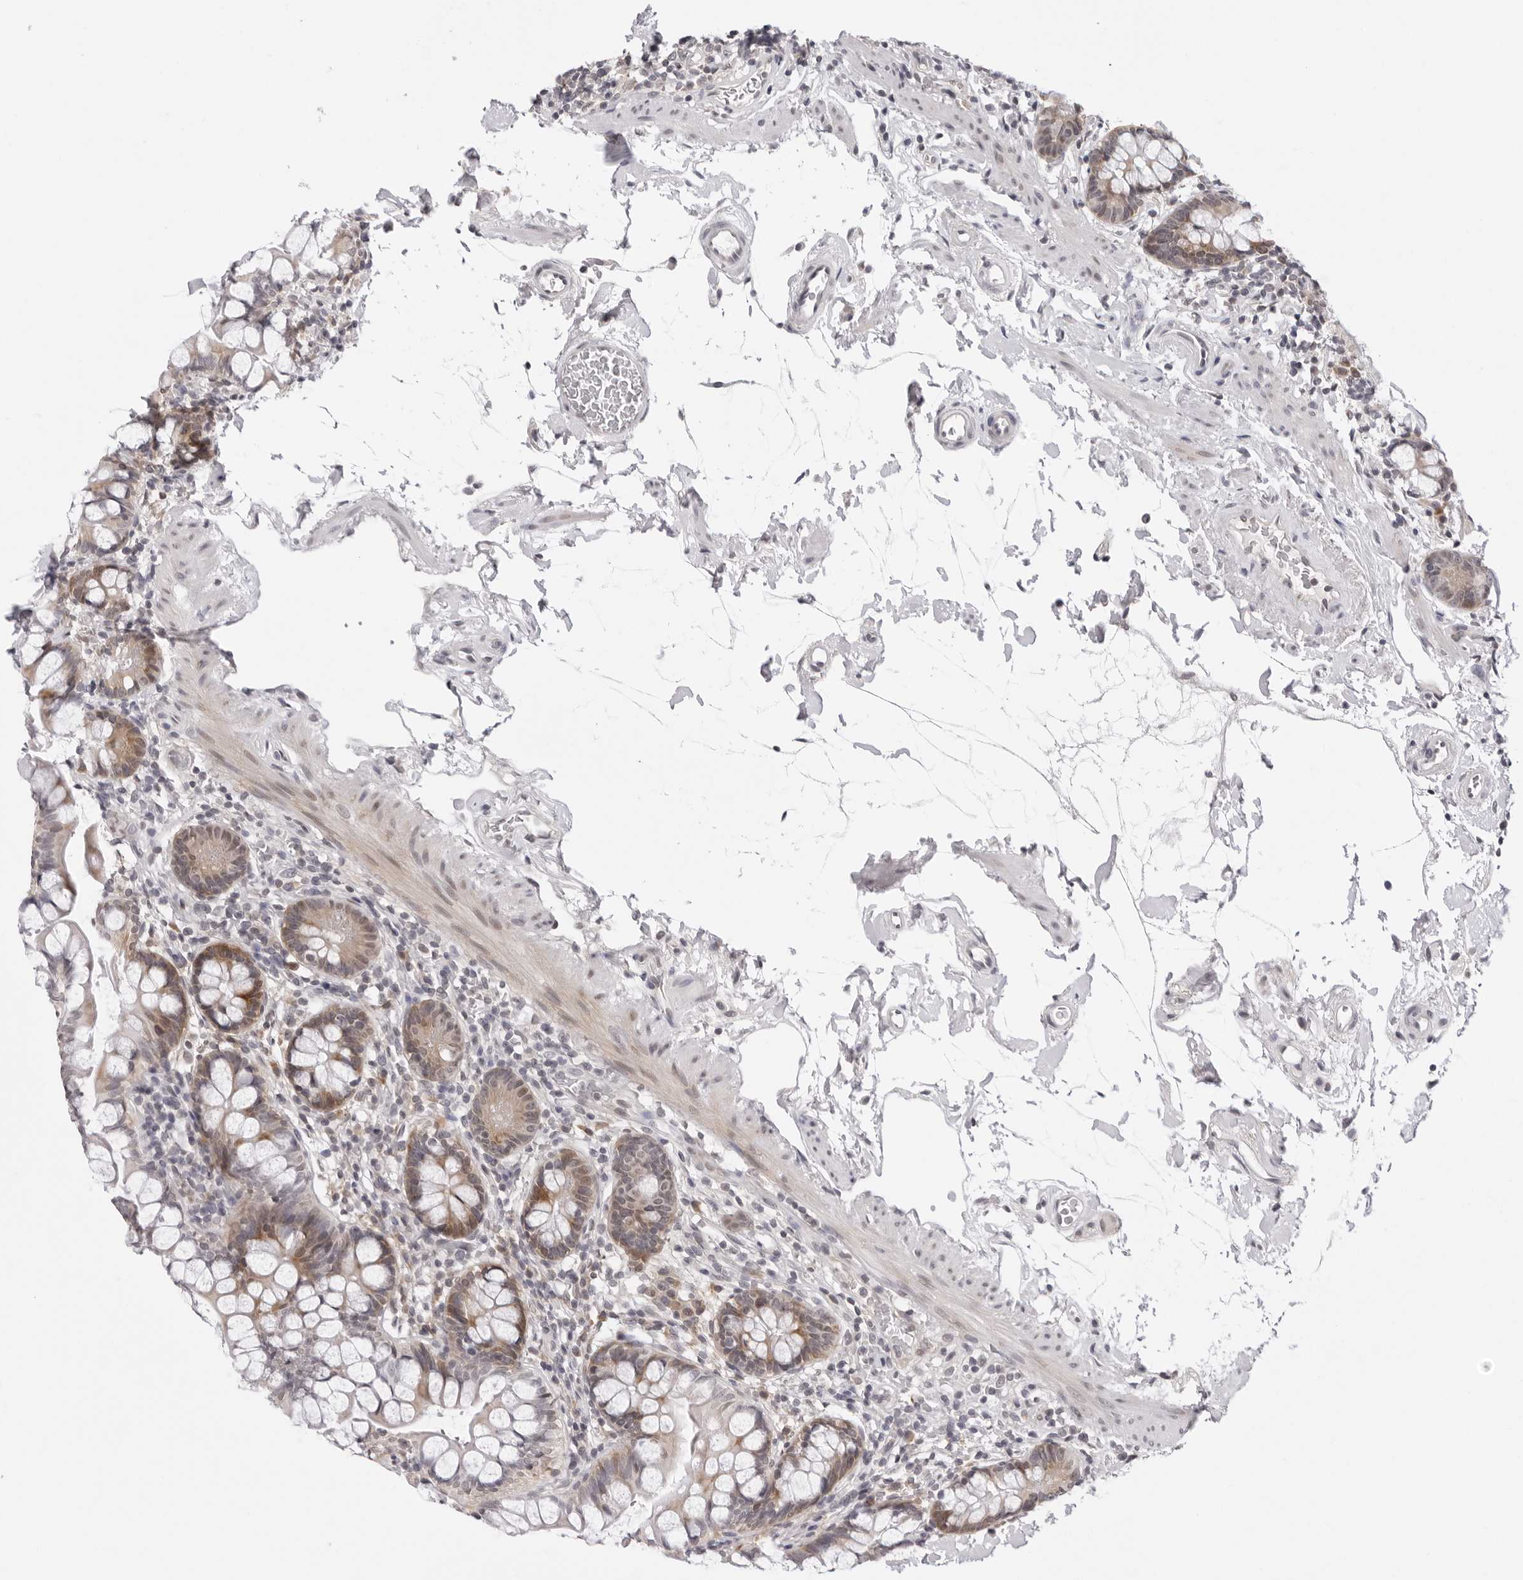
{"staining": {"intensity": "moderate", "quantity": "<25%", "location": "cytoplasmic/membranous"}, "tissue": "small intestine", "cell_type": "Glandular cells", "image_type": "normal", "snomed": [{"axis": "morphology", "description": "Normal tissue, NOS"}, {"axis": "topography", "description": "Small intestine"}], "caption": "The micrograph reveals immunohistochemical staining of normal small intestine. There is moderate cytoplasmic/membranous expression is appreciated in approximately <25% of glandular cells. Nuclei are stained in blue.", "gene": "PRUNE1", "patient": {"sex": "female", "age": 84}}